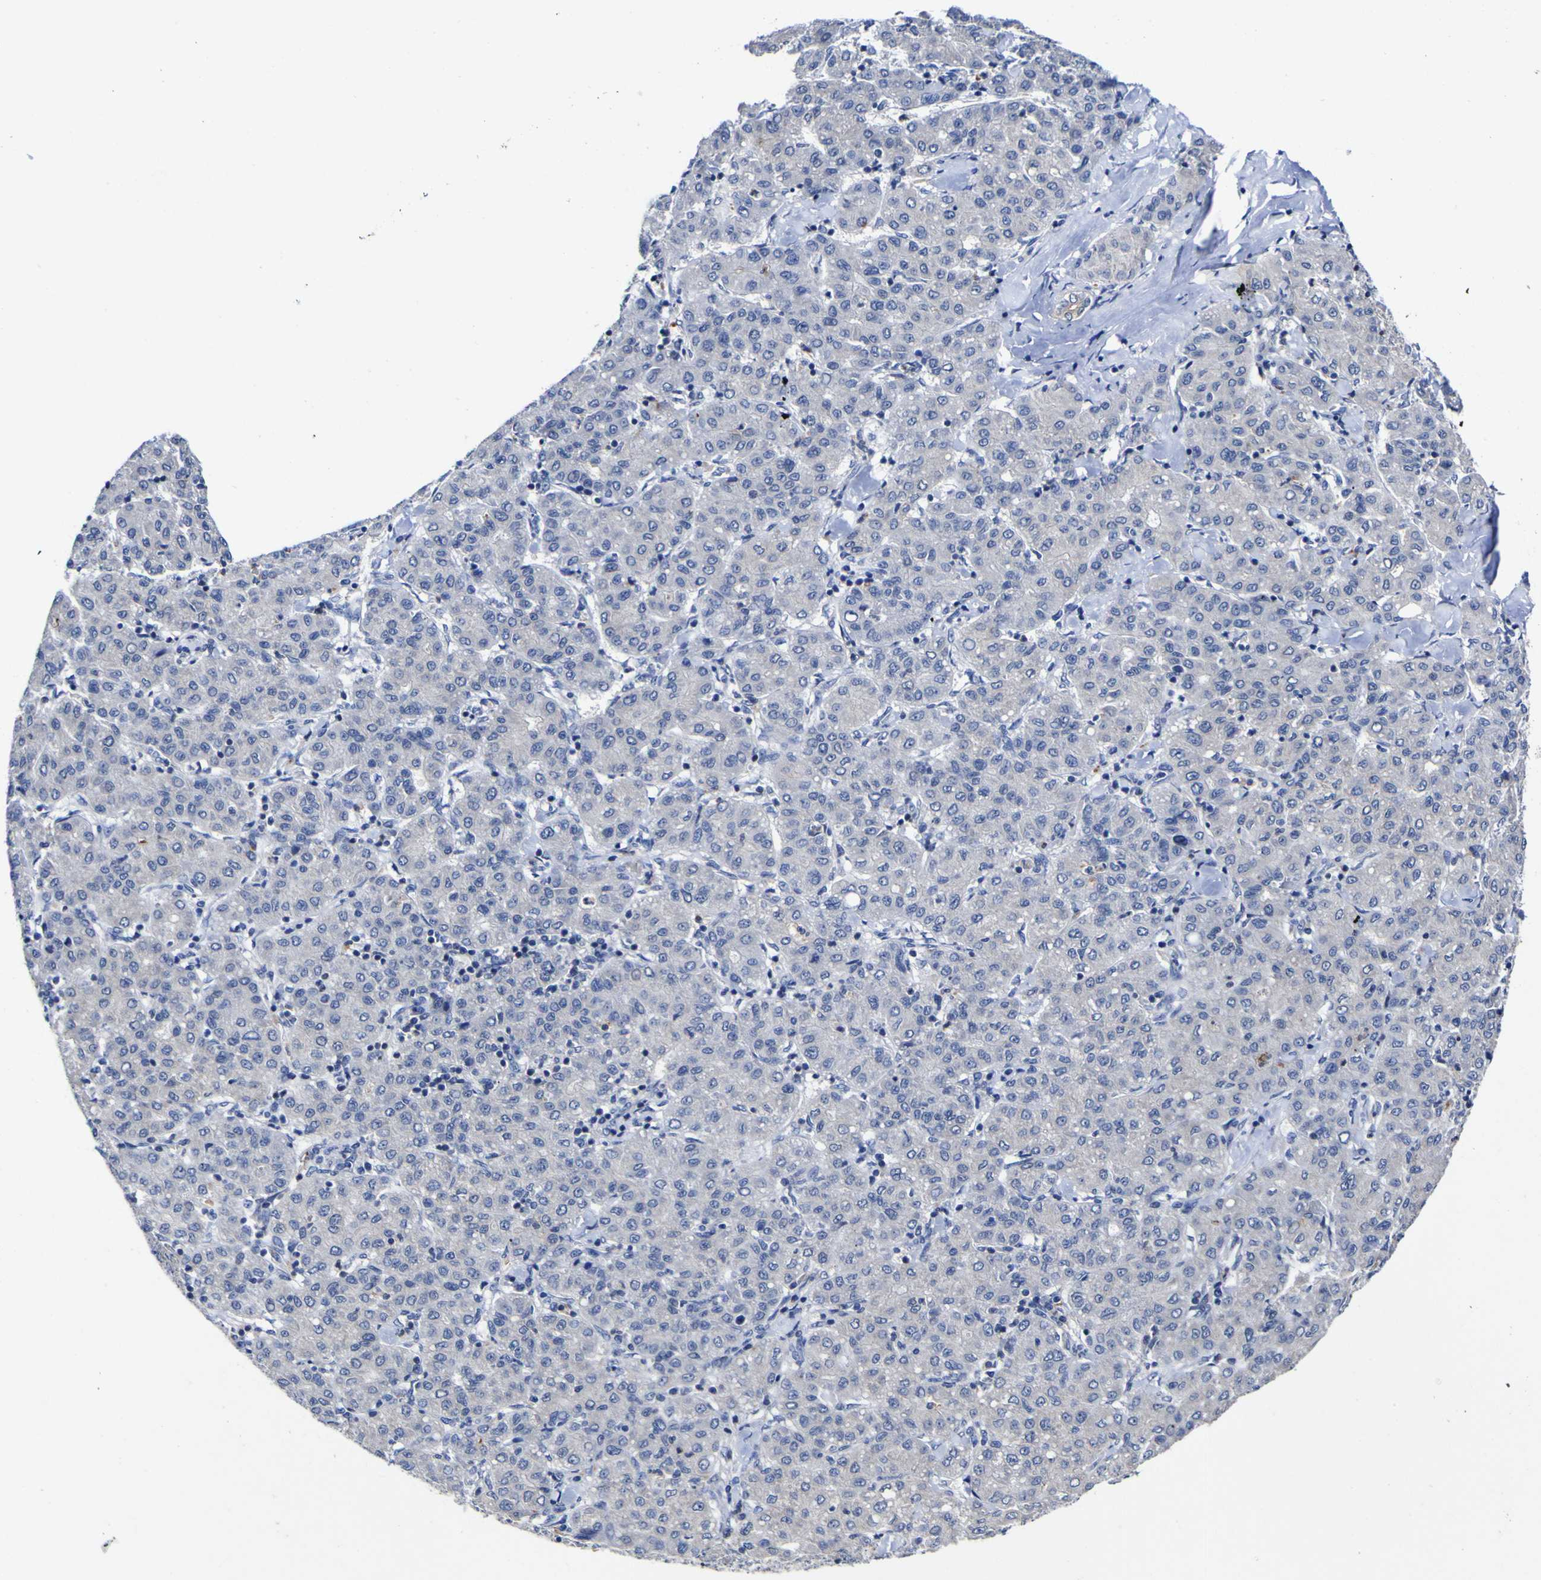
{"staining": {"intensity": "negative", "quantity": "none", "location": "none"}, "tissue": "liver cancer", "cell_type": "Tumor cells", "image_type": "cancer", "snomed": [{"axis": "morphology", "description": "Carcinoma, Hepatocellular, NOS"}, {"axis": "topography", "description": "Liver"}], "caption": "Immunohistochemical staining of hepatocellular carcinoma (liver) displays no significant staining in tumor cells.", "gene": "CASP6", "patient": {"sex": "male", "age": 65}}